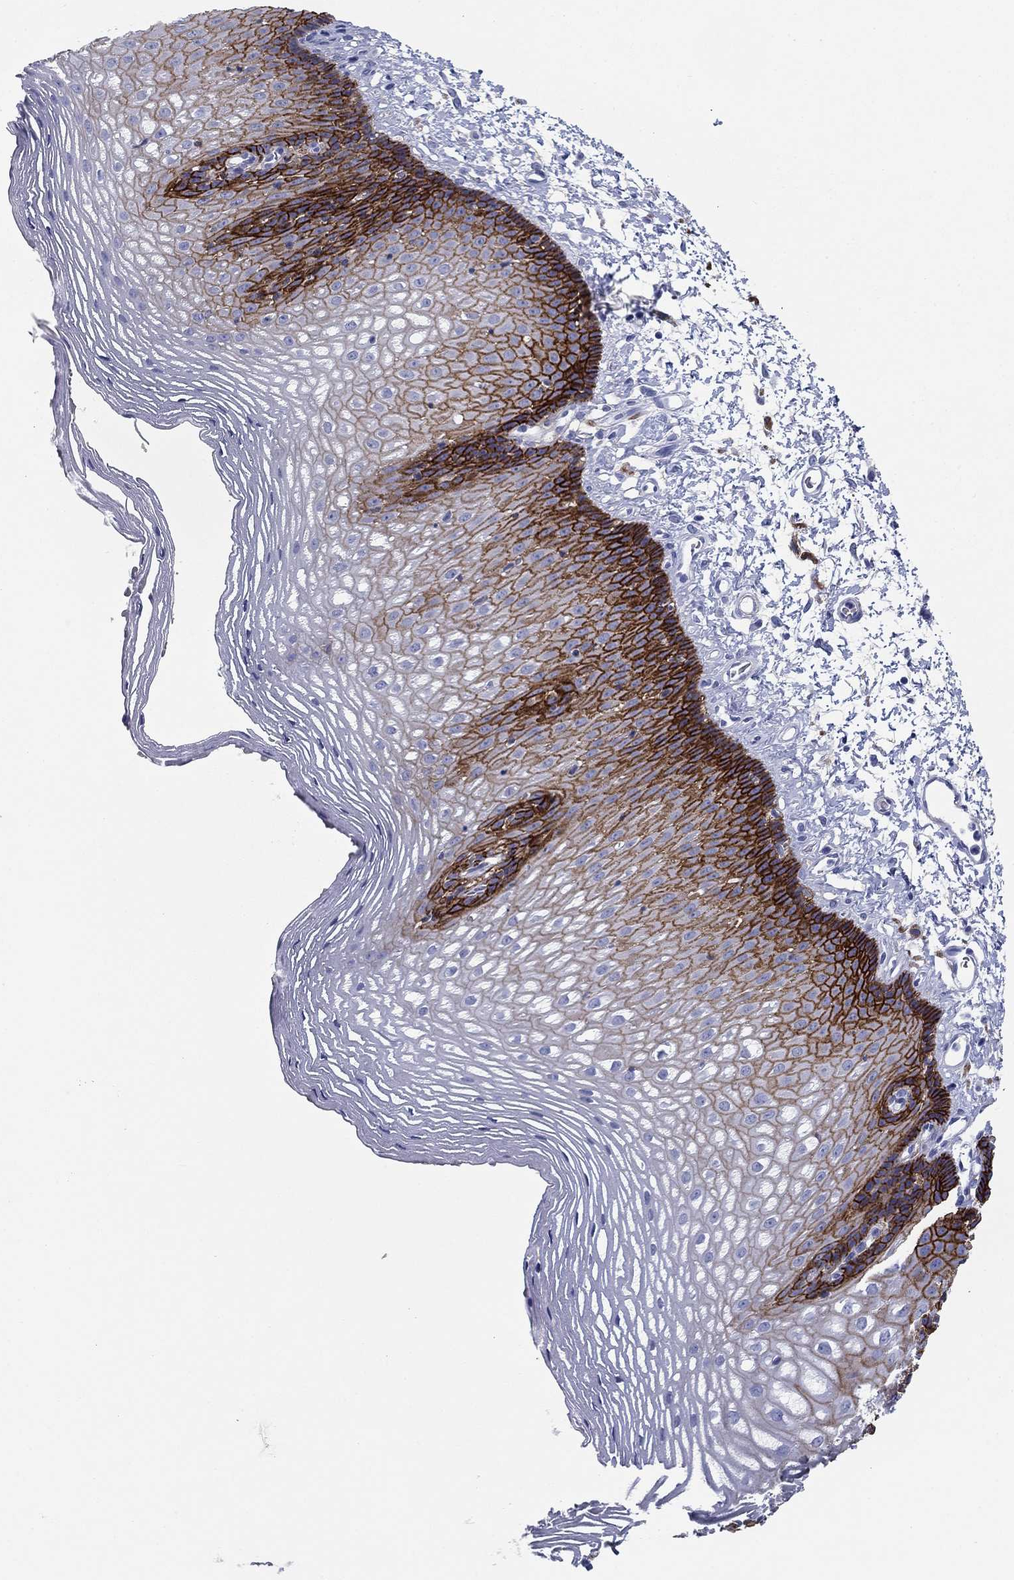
{"staining": {"intensity": "strong", "quantity": "<25%", "location": "cytoplasmic/membranous"}, "tissue": "esophagus", "cell_type": "Squamous epithelial cells", "image_type": "normal", "snomed": [{"axis": "morphology", "description": "Normal tissue, NOS"}, {"axis": "topography", "description": "Esophagus"}], "caption": "Benign esophagus was stained to show a protein in brown. There is medium levels of strong cytoplasmic/membranous positivity in approximately <25% of squamous epithelial cells. (Stains: DAB (3,3'-diaminobenzidine) in brown, nuclei in blue, Microscopy: brightfield microscopy at high magnification).", "gene": "GPC1", "patient": {"sex": "male", "age": 76}}